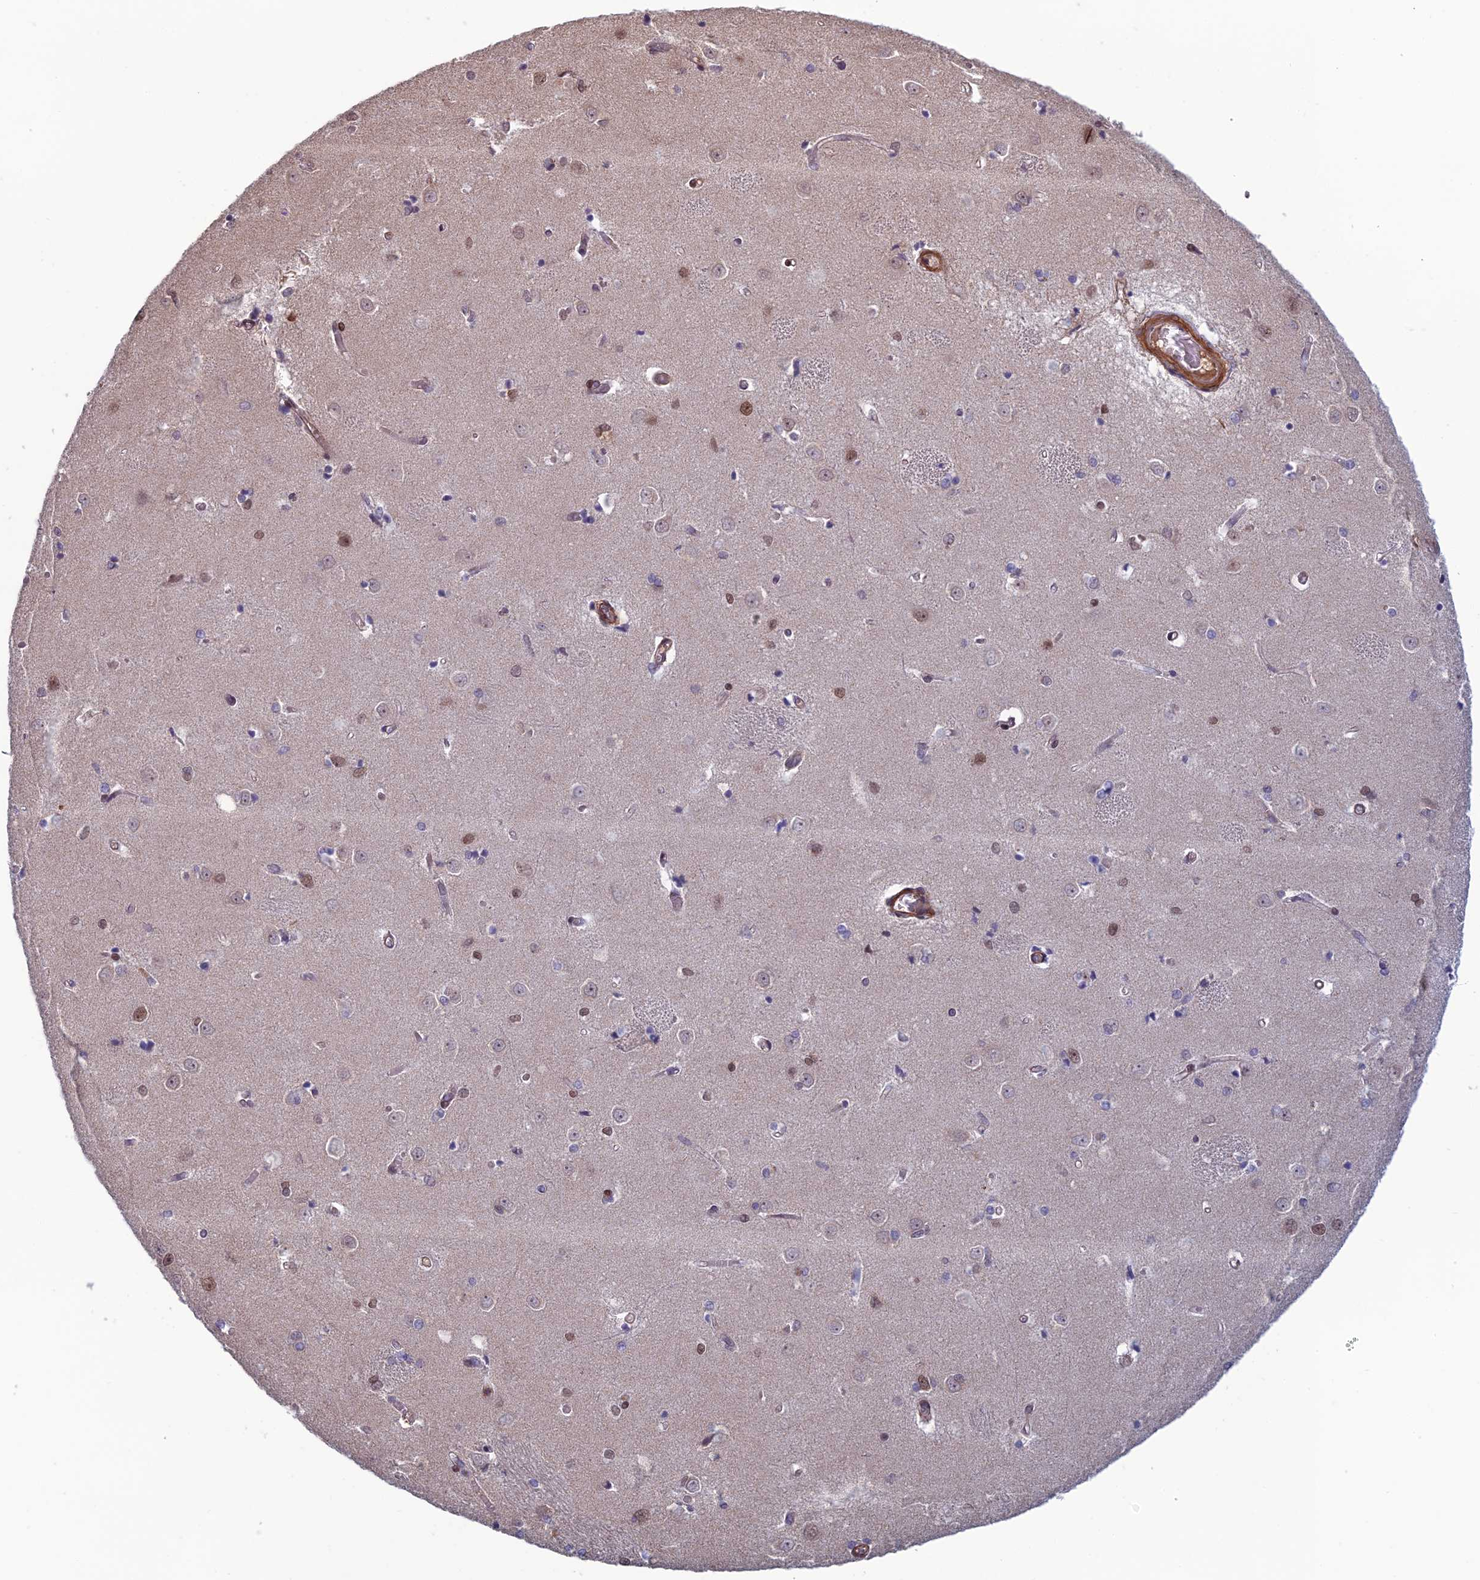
{"staining": {"intensity": "moderate", "quantity": "<25%", "location": "nuclear"}, "tissue": "caudate", "cell_type": "Glial cells", "image_type": "normal", "snomed": [{"axis": "morphology", "description": "Normal tissue, NOS"}, {"axis": "topography", "description": "Lateral ventricle wall"}], "caption": "IHC of normal caudate demonstrates low levels of moderate nuclear positivity in approximately <25% of glial cells.", "gene": "CCDC183", "patient": {"sex": "male", "age": 37}}